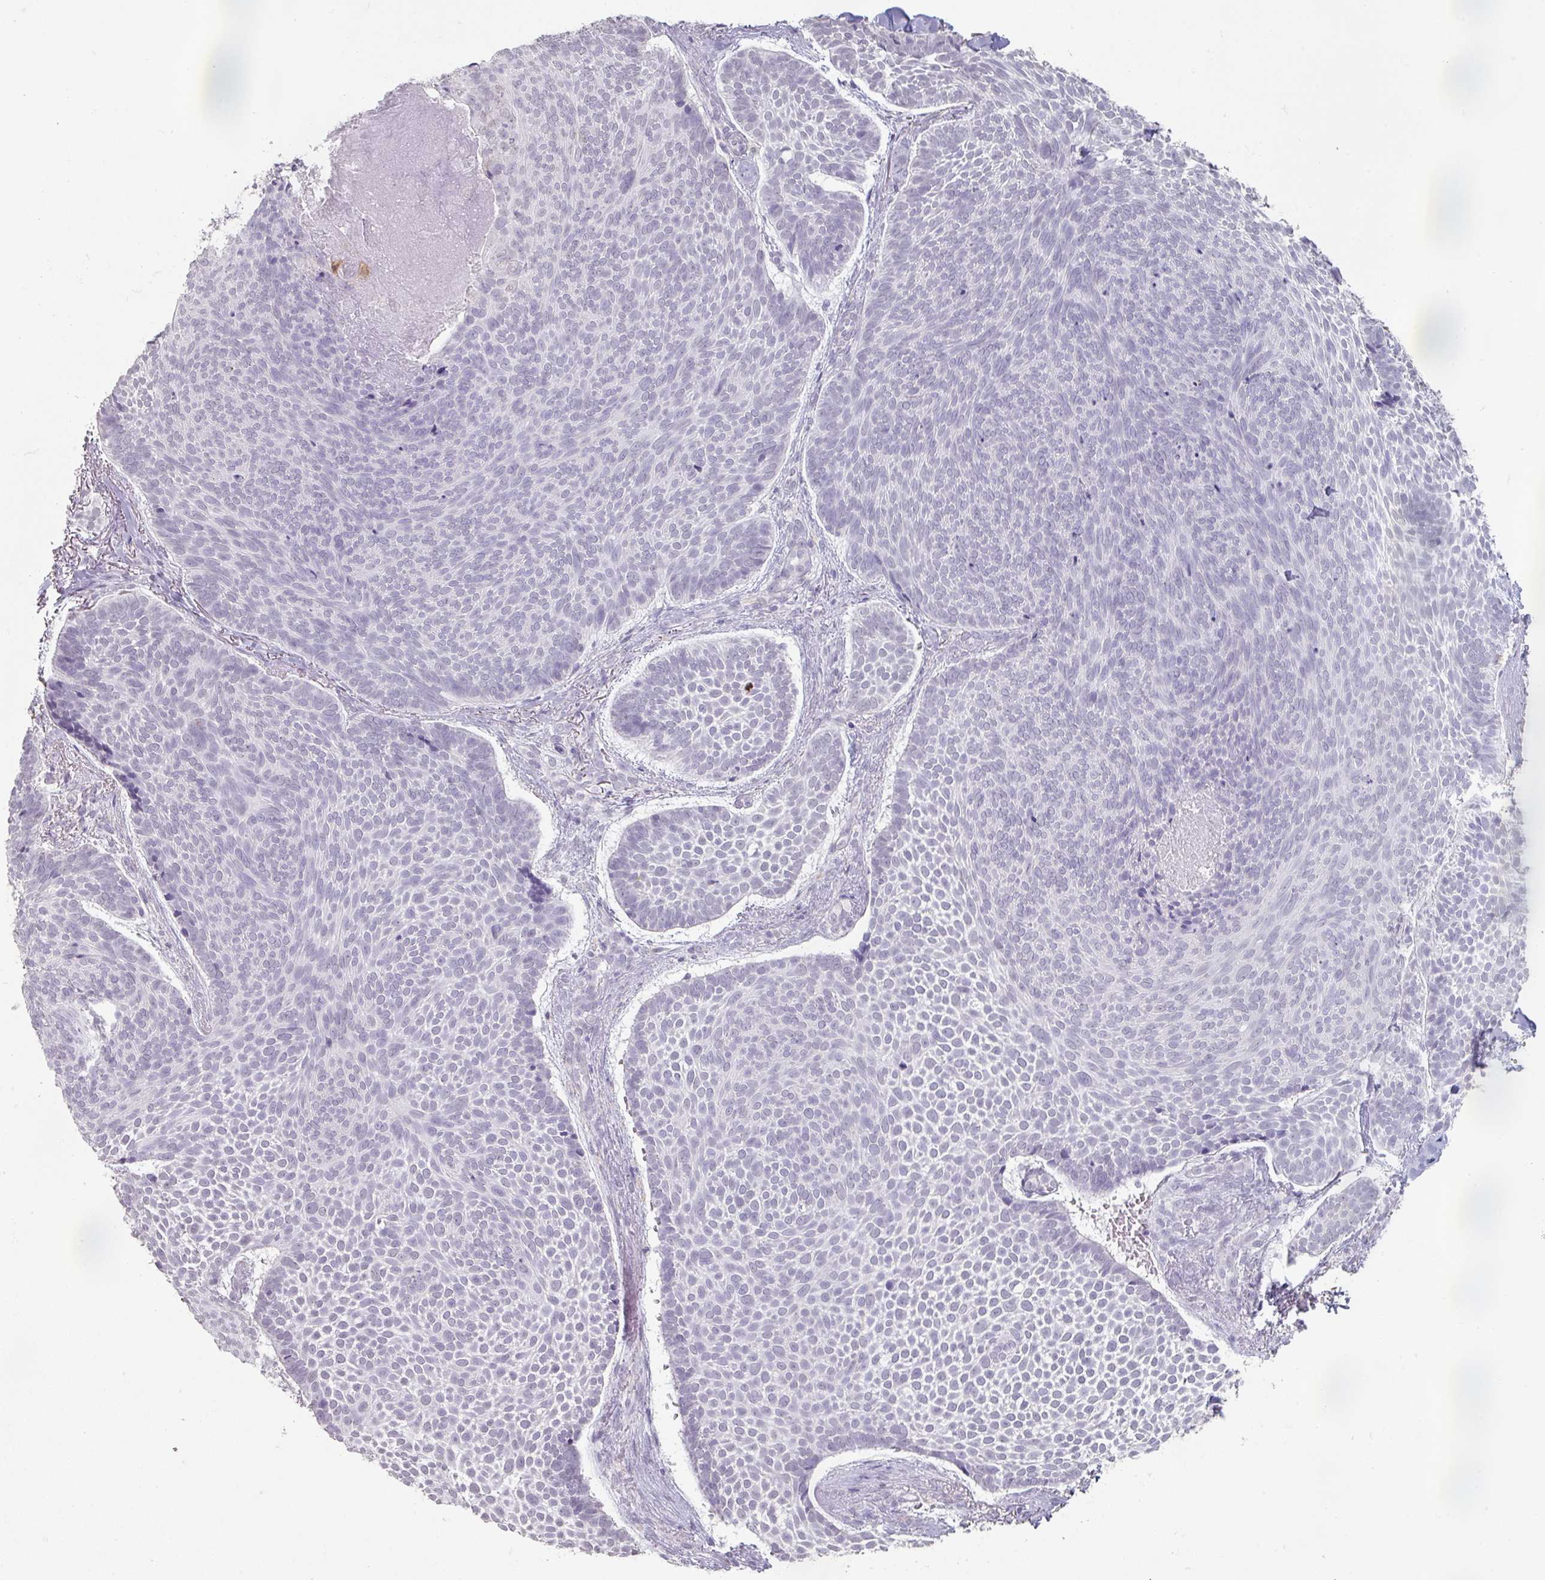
{"staining": {"intensity": "negative", "quantity": "none", "location": "none"}, "tissue": "skin cancer", "cell_type": "Tumor cells", "image_type": "cancer", "snomed": [{"axis": "morphology", "description": "Basal cell carcinoma"}, {"axis": "topography", "description": "Skin"}], "caption": "High magnification brightfield microscopy of skin cancer (basal cell carcinoma) stained with DAB (brown) and counterstained with hematoxylin (blue): tumor cells show no significant positivity.", "gene": "SPRR1A", "patient": {"sex": "male", "age": 70}}